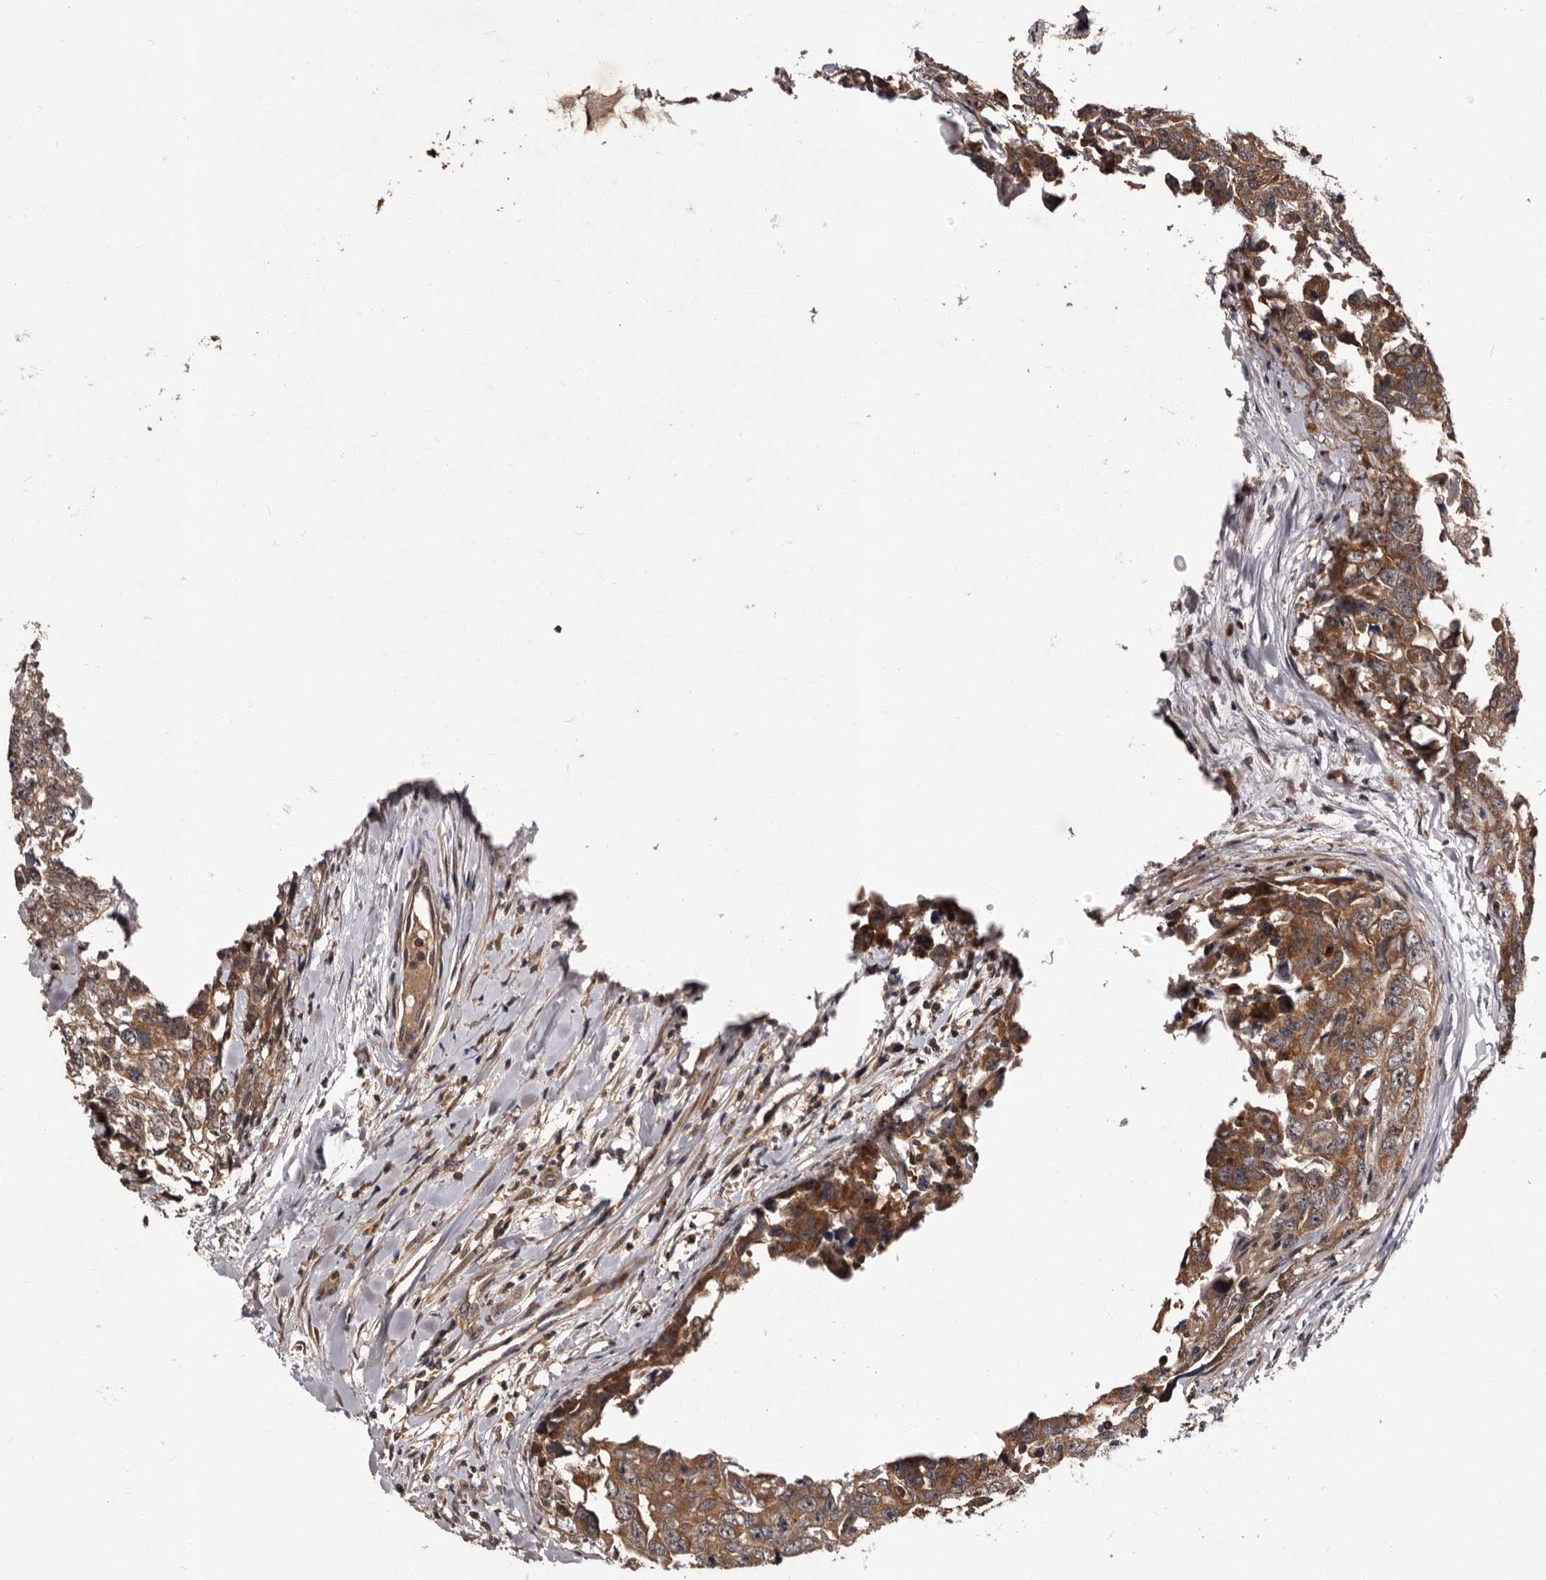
{"staining": {"intensity": "moderate", "quantity": ">75%", "location": "cytoplasmic/membranous"}, "tissue": "testis cancer", "cell_type": "Tumor cells", "image_type": "cancer", "snomed": [{"axis": "morphology", "description": "Carcinoma, Embryonal, NOS"}, {"axis": "topography", "description": "Testis"}], "caption": "Embryonal carcinoma (testis) stained with immunohistochemistry (IHC) reveals moderate cytoplasmic/membranous expression in about >75% of tumor cells.", "gene": "MKRN3", "patient": {"sex": "male", "age": 28}}